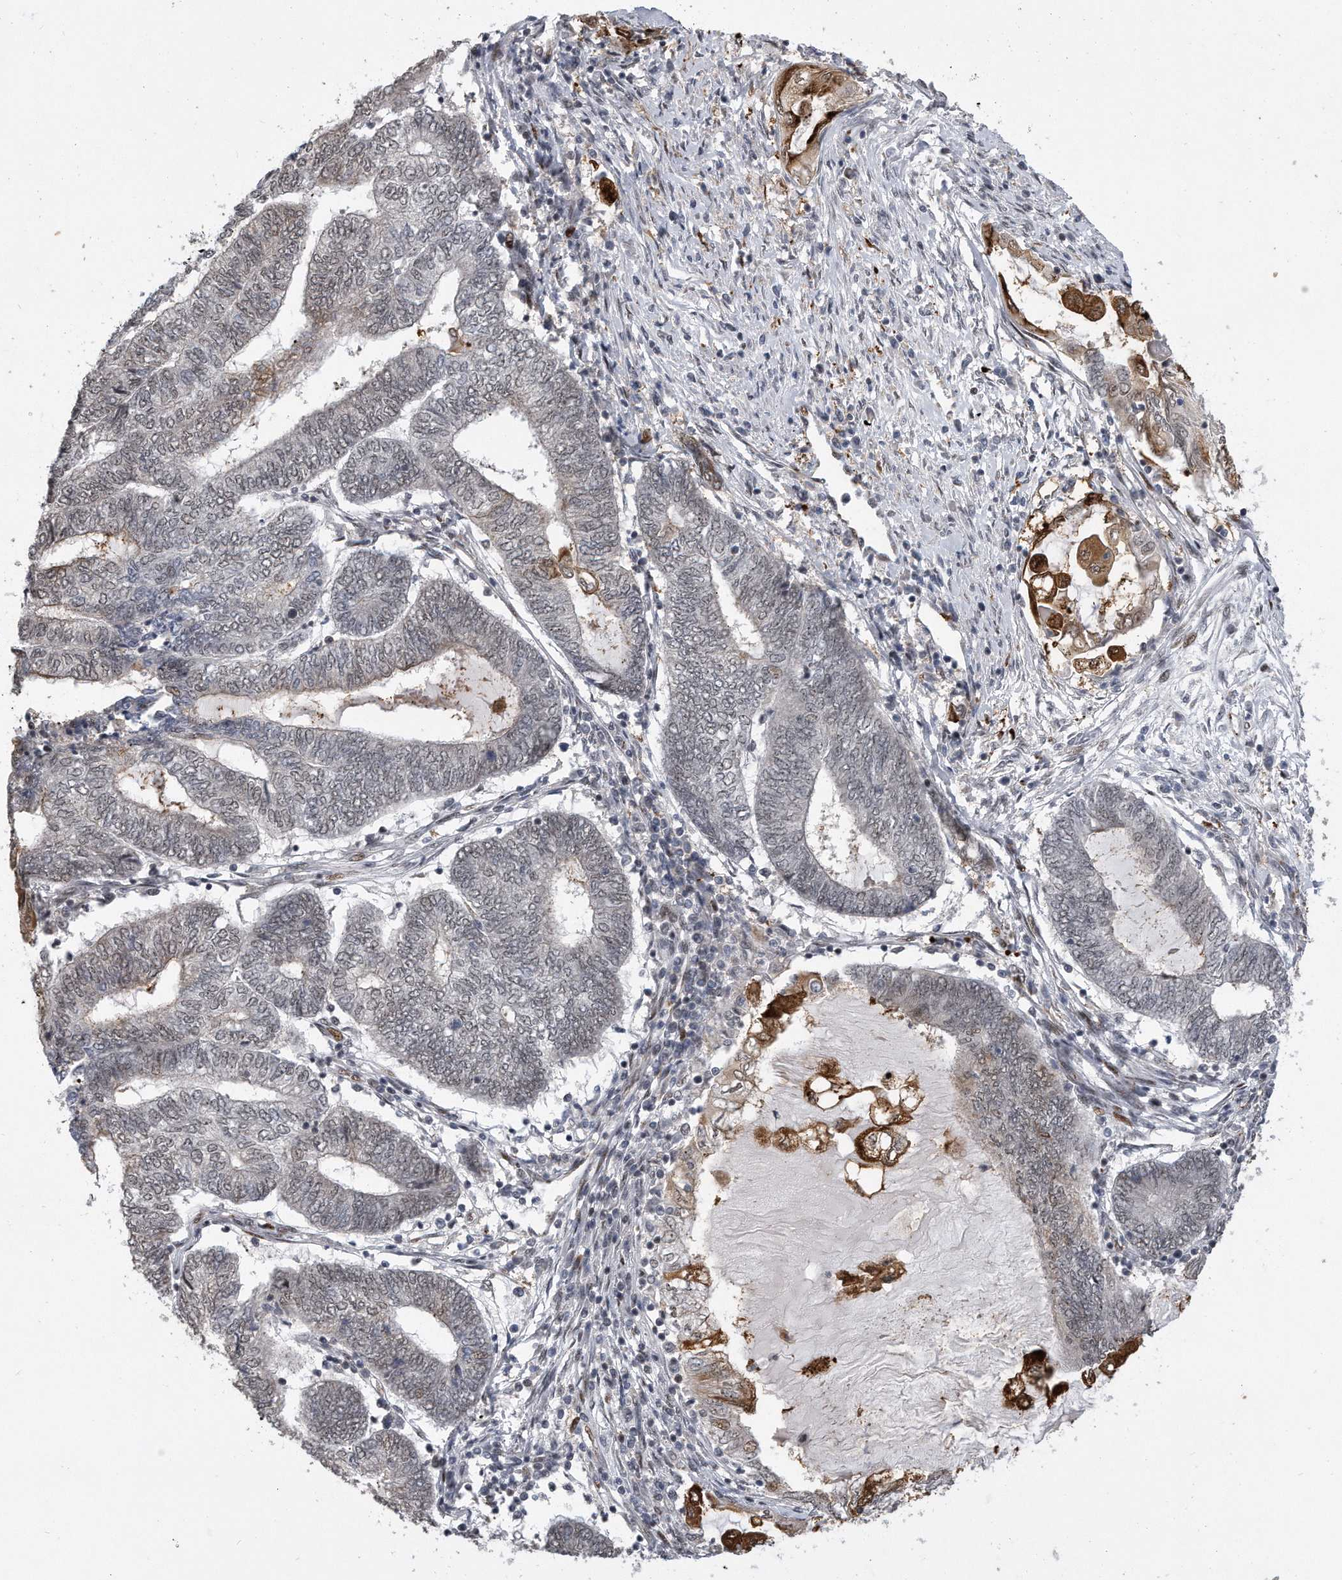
{"staining": {"intensity": "moderate", "quantity": "<25%", "location": "cytoplasmic/membranous,nuclear"}, "tissue": "endometrial cancer", "cell_type": "Tumor cells", "image_type": "cancer", "snomed": [{"axis": "morphology", "description": "Adenocarcinoma, NOS"}, {"axis": "topography", "description": "Uterus"}, {"axis": "topography", "description": "Endometrium"}], "caption": "Immunohistochemical staining of human endometrial adenocarcinoma displays moderate cytoplasmic/membranous and nuclear protein positivity in about <25% of tumor cells.", "gene": "PGBD2", "patient": {"sex": "female", "age": 70}}